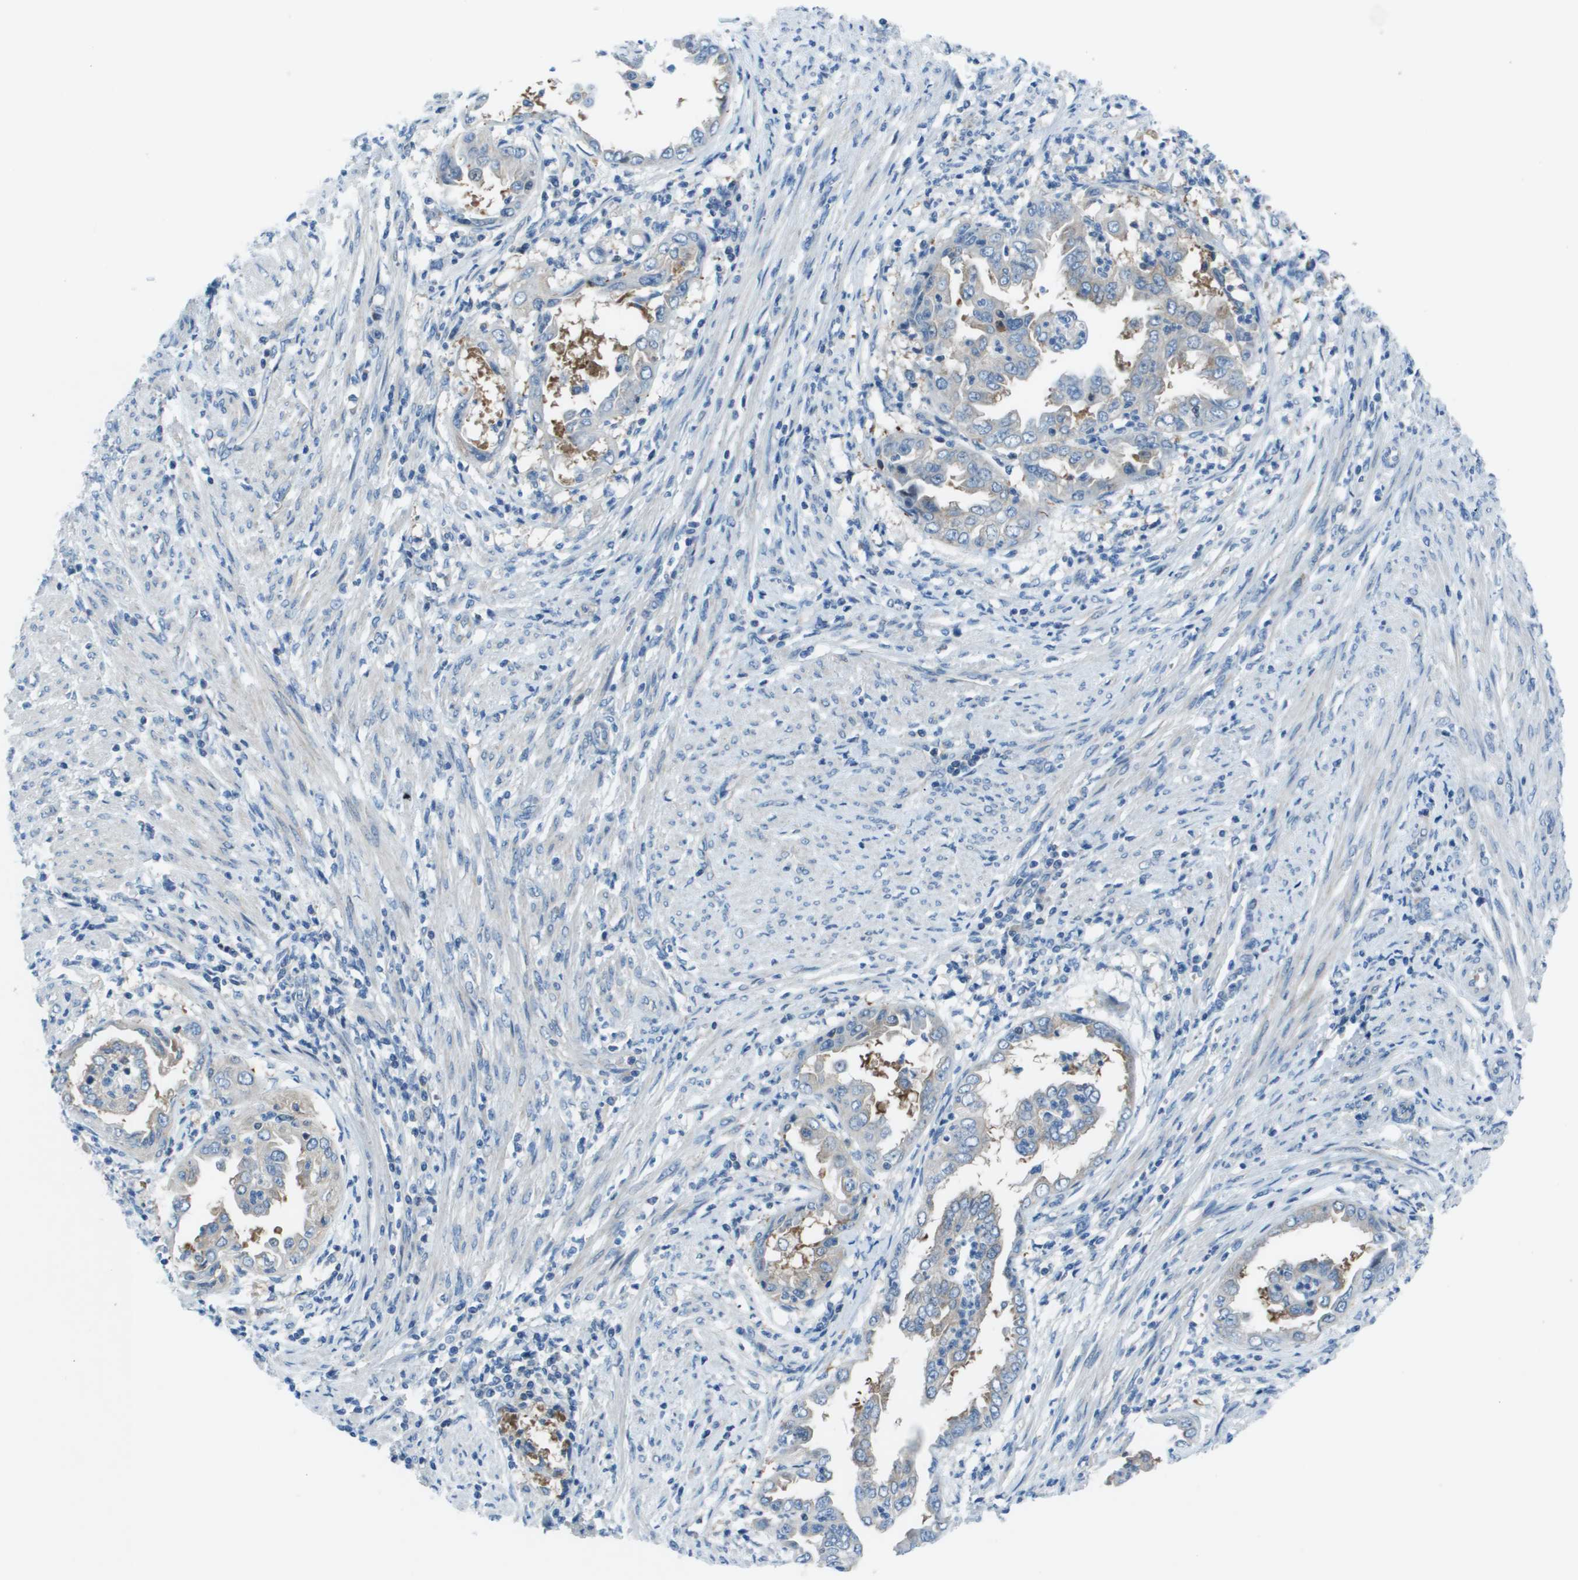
{"staining": {"intensity": "negative", "quantity": "none", "location": "none"}, "tissue": "endometrial cancer", "cell_type": "Tumor cells", "image_type": "cancer", "snomed": [{"axis": "morphology", "description": "Adenocarcinoma, NOS"}, {"axis": "topography", "description": "Endometrium"}], "caption": "A photomicrograph of human adenocarcinoma (endometrial) is negative for staining in tumor cells.", "gene": "STIP1", "patient": {"sex": "female", "age": 85}}